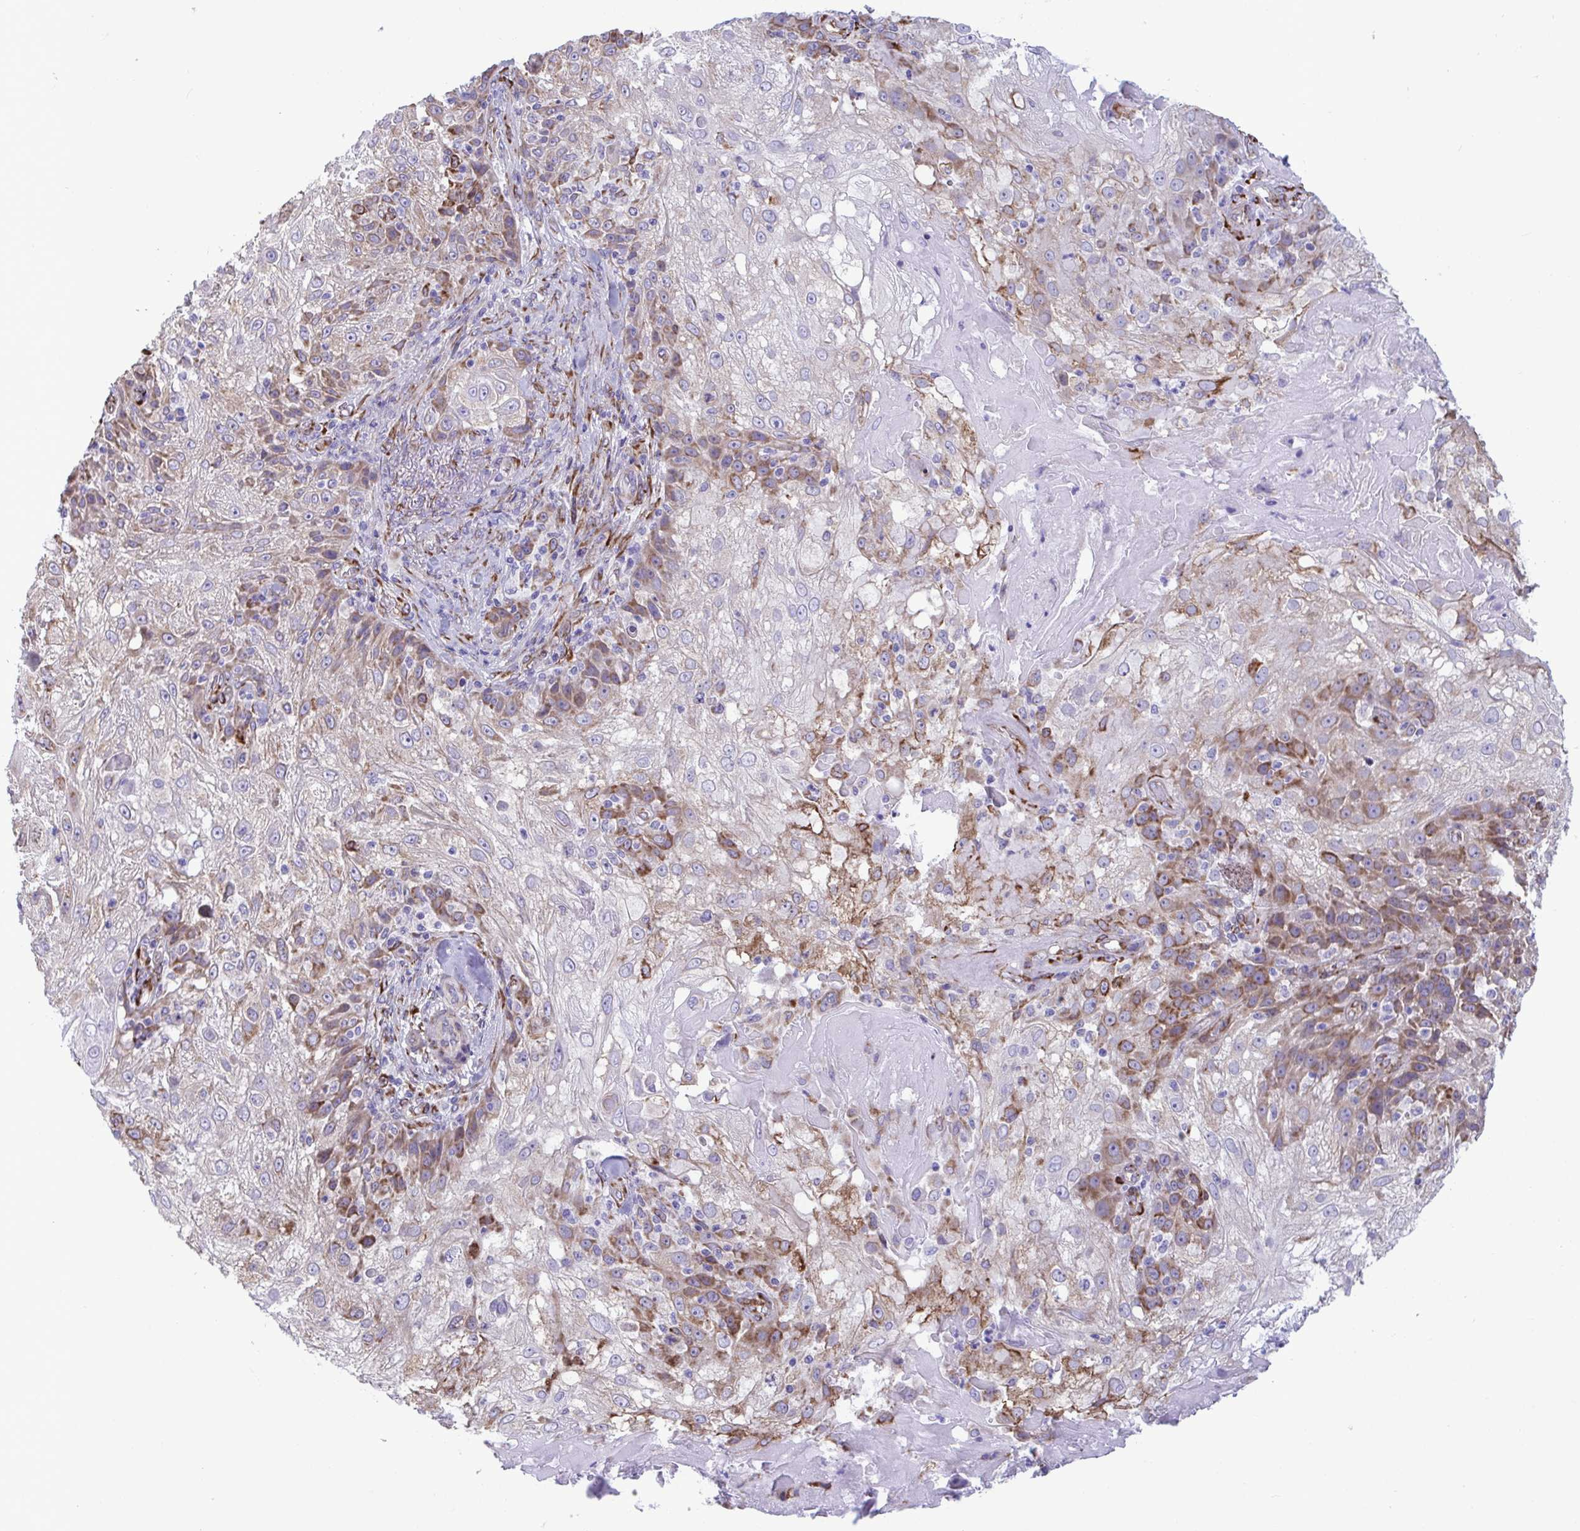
{"staining": {"intensity": "moderate", "quantity": "25%-75%", "location": "cytoplasmic/membranous"}, "tissue": "skin cancer", "cell_type": "Tumor cells", "image_type": "cancer", "snomed": [{"axis": "morphology", "description": "Normal tissue, NOS"}, {"axis": "morphology", "description": "Squamous cell carcinoma, NOS"}, {"axis": "topography", "description": "Skin"}], "caption": "Tumor cells exhibit medium levels of moderate cytoplasmic/membranous staining in about 25%-75% of cells in human squamous cell carcinoma (skin). (brown staining indicates protein expression, while blue staining denotes nuclei).", "gene": "ASPH", "patient": {"sex": "female", "age": 83}}